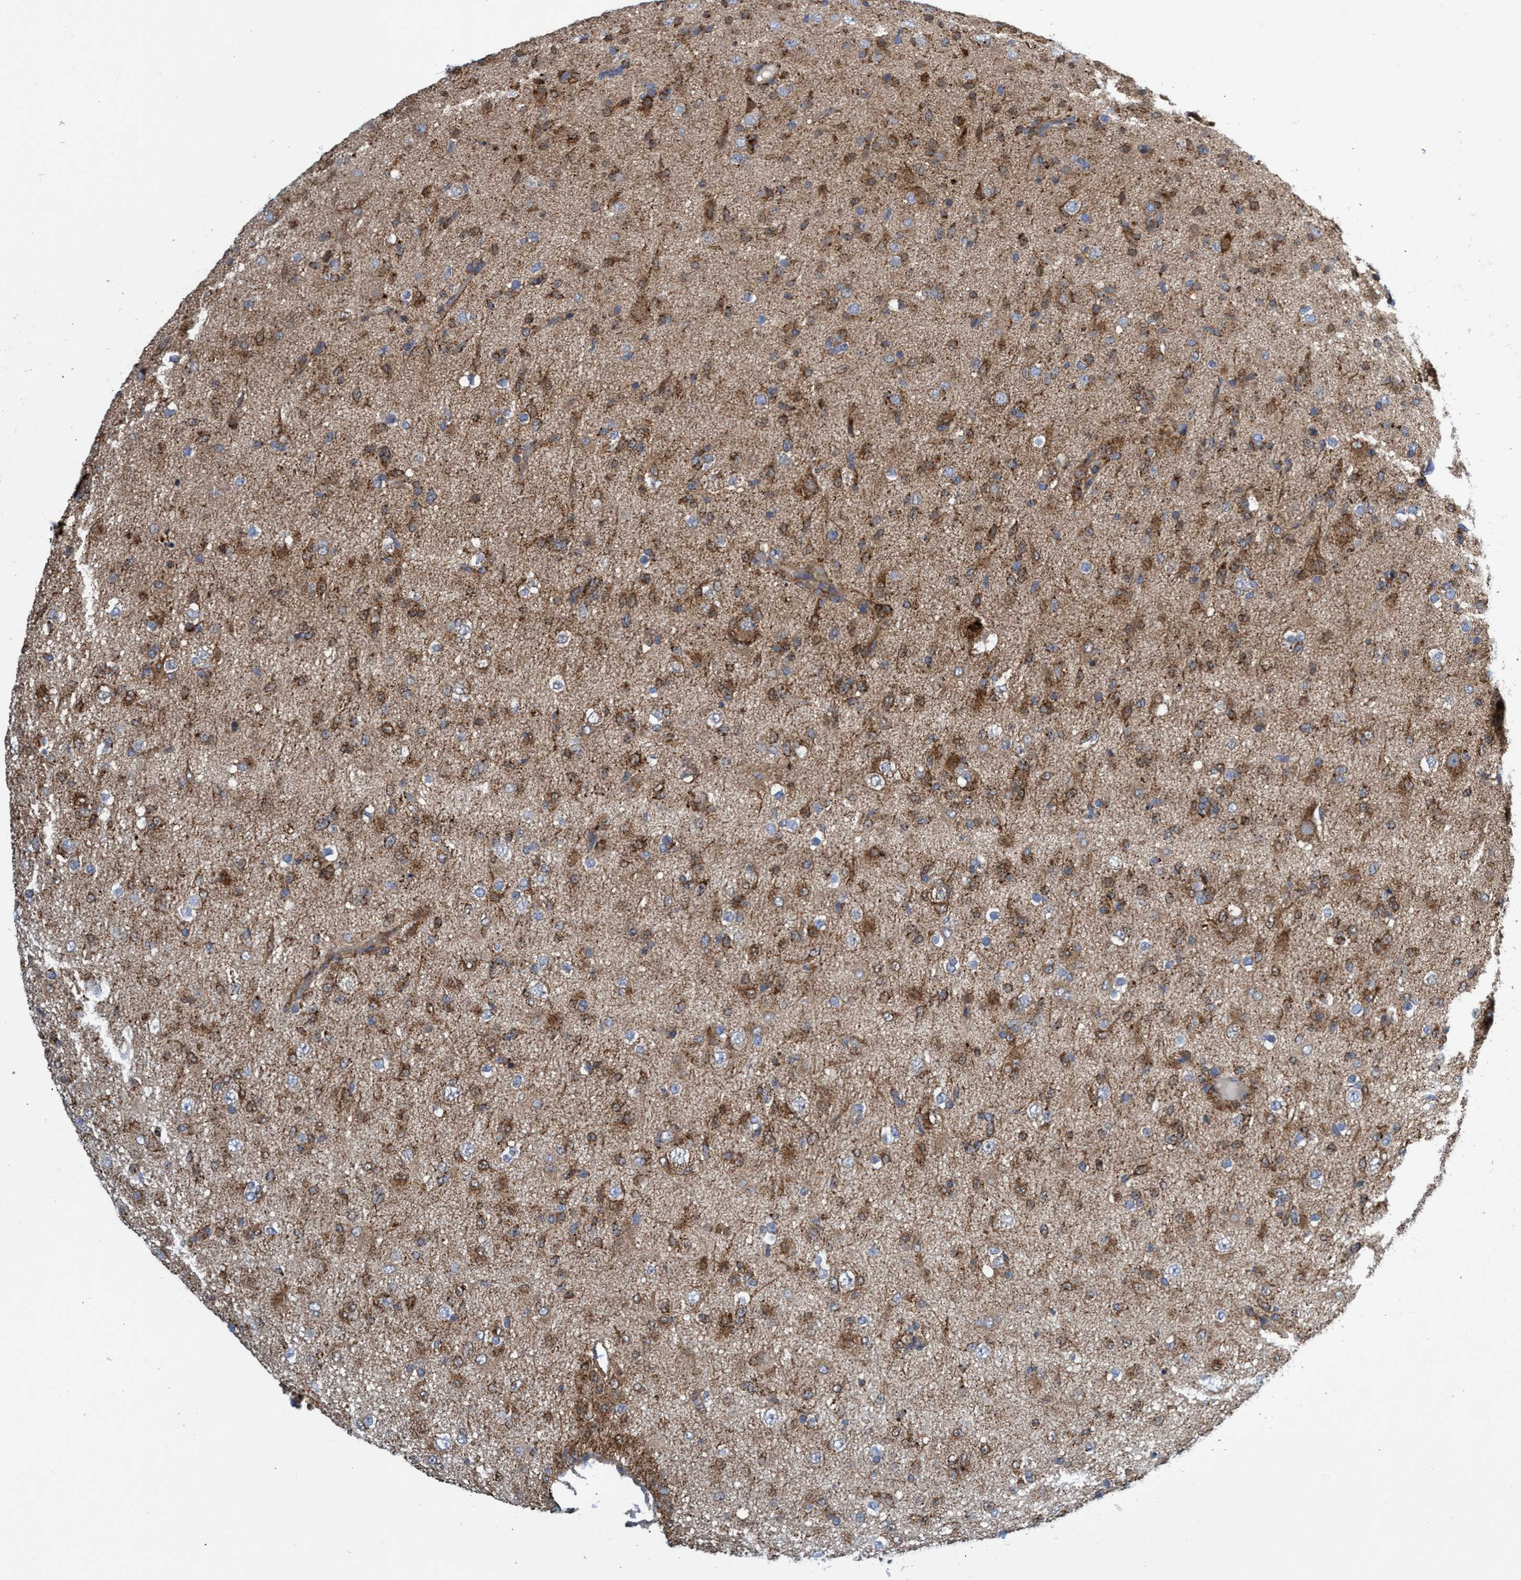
{"staining": {"intensity": "moderate", "quantity": "25%-75%", "location": "cytoplasmic/membranous"}, "tissue": "glioma", "cell_type": "Tumor cells", "image_type": "cancer", "snomed": [{"axis": "morphology", "description": "Glioma, malignant, Low grade"}, {"axis": "topography", "description": "Brain"}], "caption": "Human malignant glioma (low-grade) stained with a protein marker demonstrates moderate staining in tumor cells.", "gene": "CRYZ", "patient": {"sex": "male", "age": 65}}